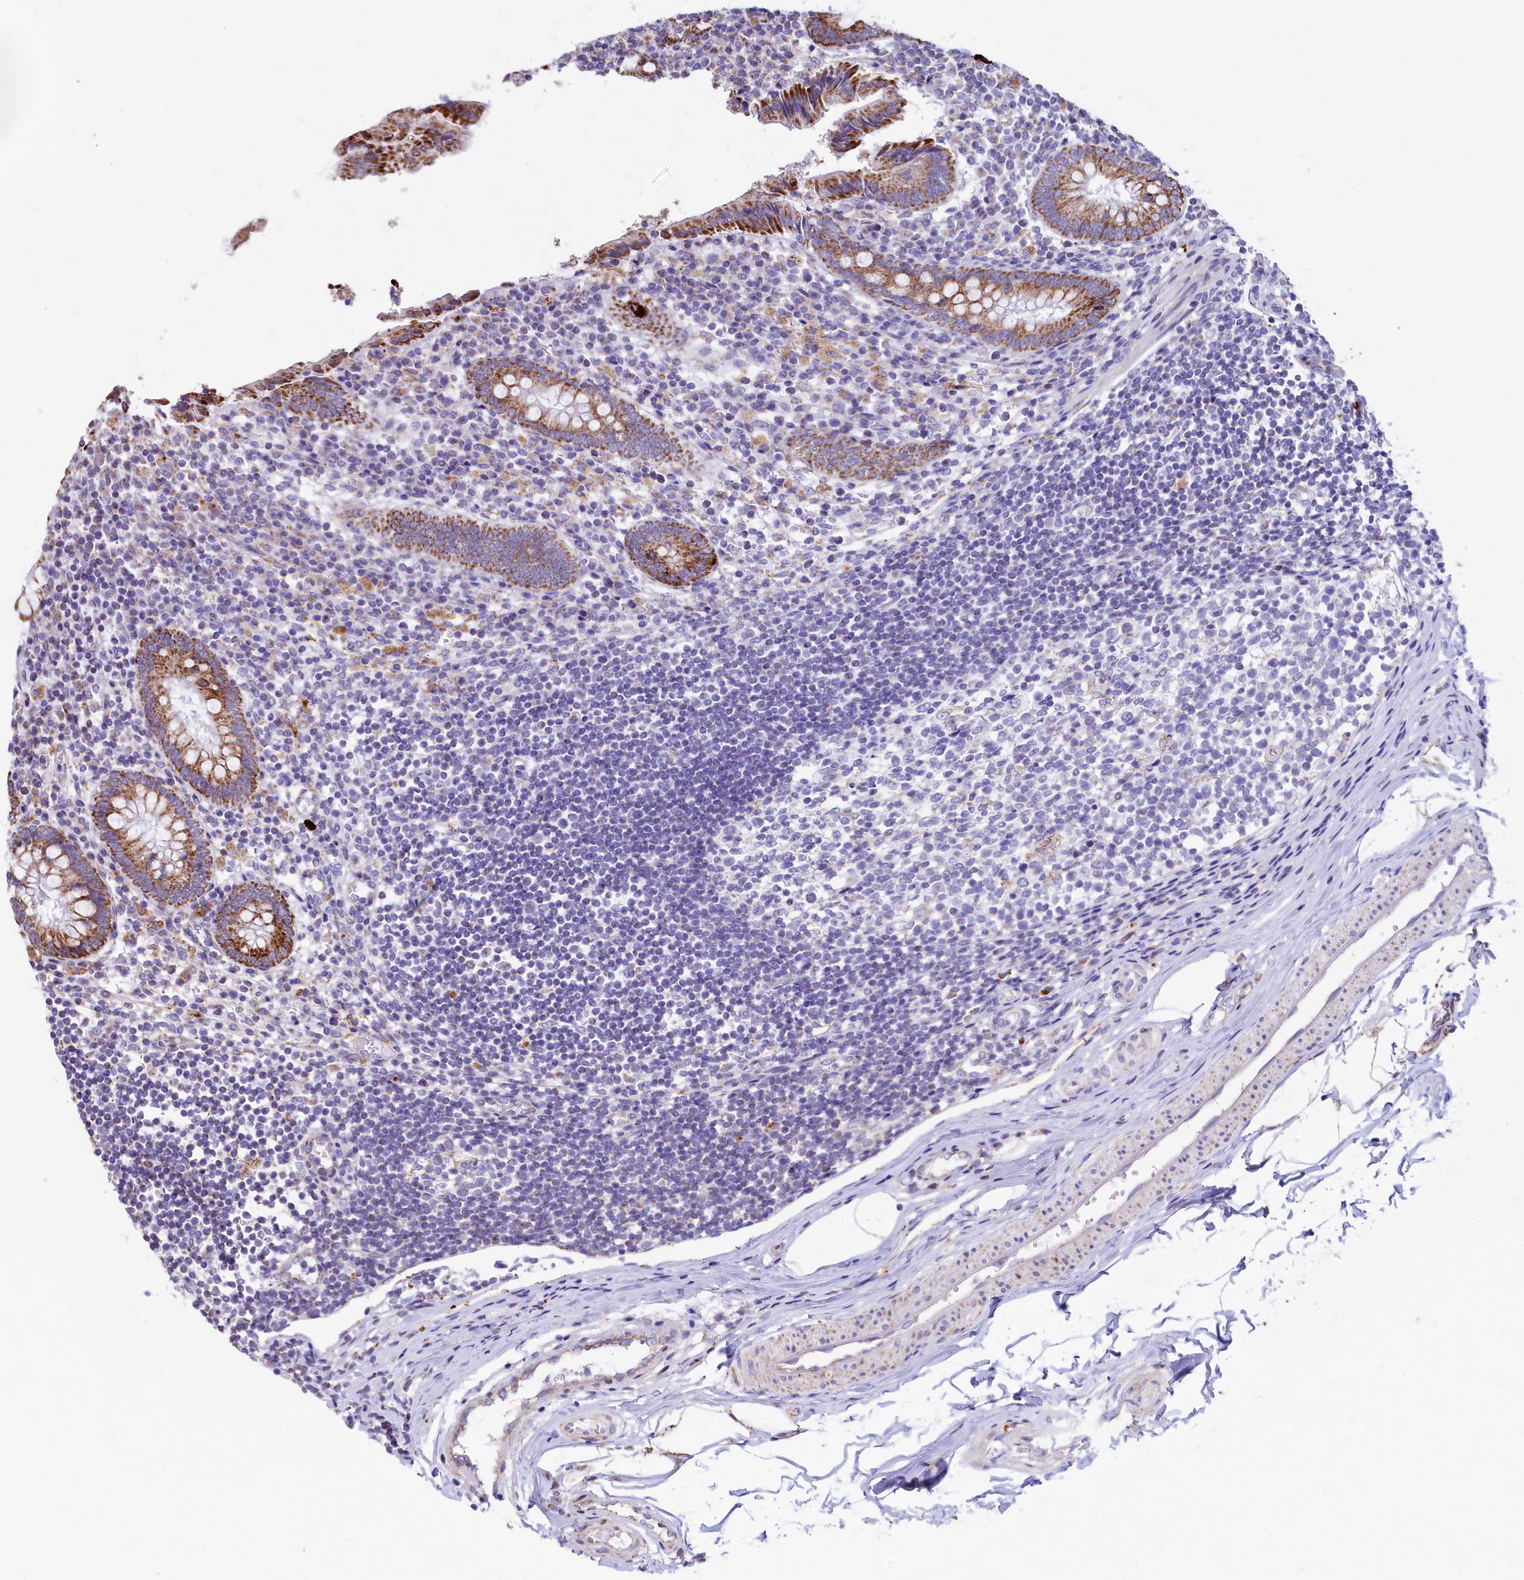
{"staining": {"intensity": "strong", "quantity": ">75%", "location": "cytoplasmic/membranous"}, "tissue": "appendix", "cell_type": "Glandular cells", "image_type": "normal", "snomed": [{"axis": "morphology", "description": "Normal tissue, NOS"}, {"axis": "topography", "description": "Appendix"}], "caption": "A brown stain labels strong cytoplasmic/membranous expression of a protein in glandular cells of unremarkable human appendix.", "gene": "VWCE", "patient": {"sex": "female", "age": 17}}